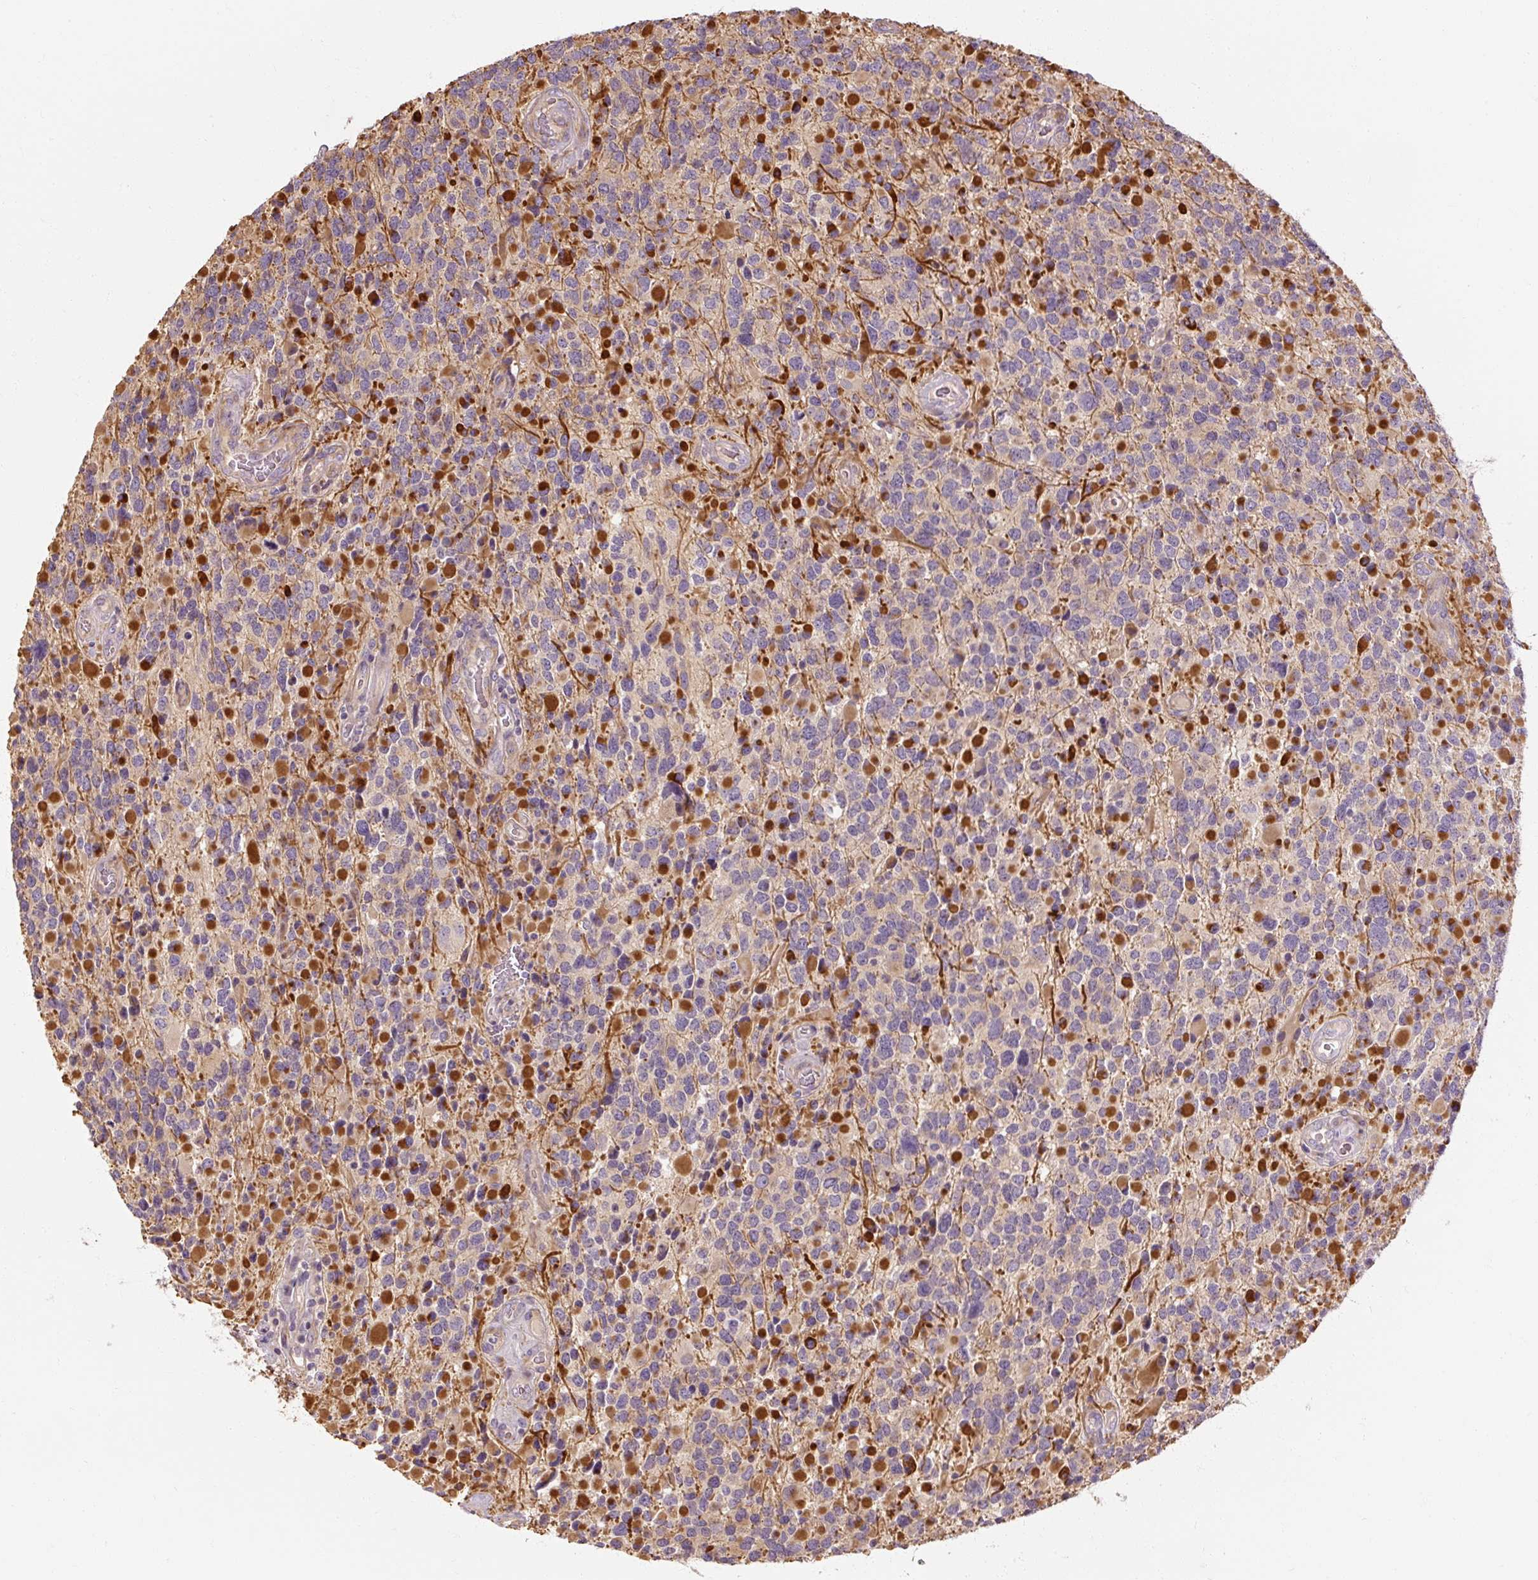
{"staining": {"intensity": "strong", "quantity": "25%-75%", "location": "cytoplasmic/membranous"}, "tissue": "glioma", "cell_type": "Tumor cells", "image_type": "cancer", "snomed": [{"axis": "morphology", "description": "Glioma, malignant, High grade"}, {"axis": "topography", "description": "Brain"}], "caption": "Protein expression analysis of glioma exhibits strong cytoplasmic/membranous expression in approximately 25%-75% of tumor cells. The staining was performed using DAB to visualize the protein expression in brown, while the nuclei were stained in blue with hematoxylin (Magnification: 20x).", "gene": "RB1CC1", "patient": {"sex": "female", "age": 40}}